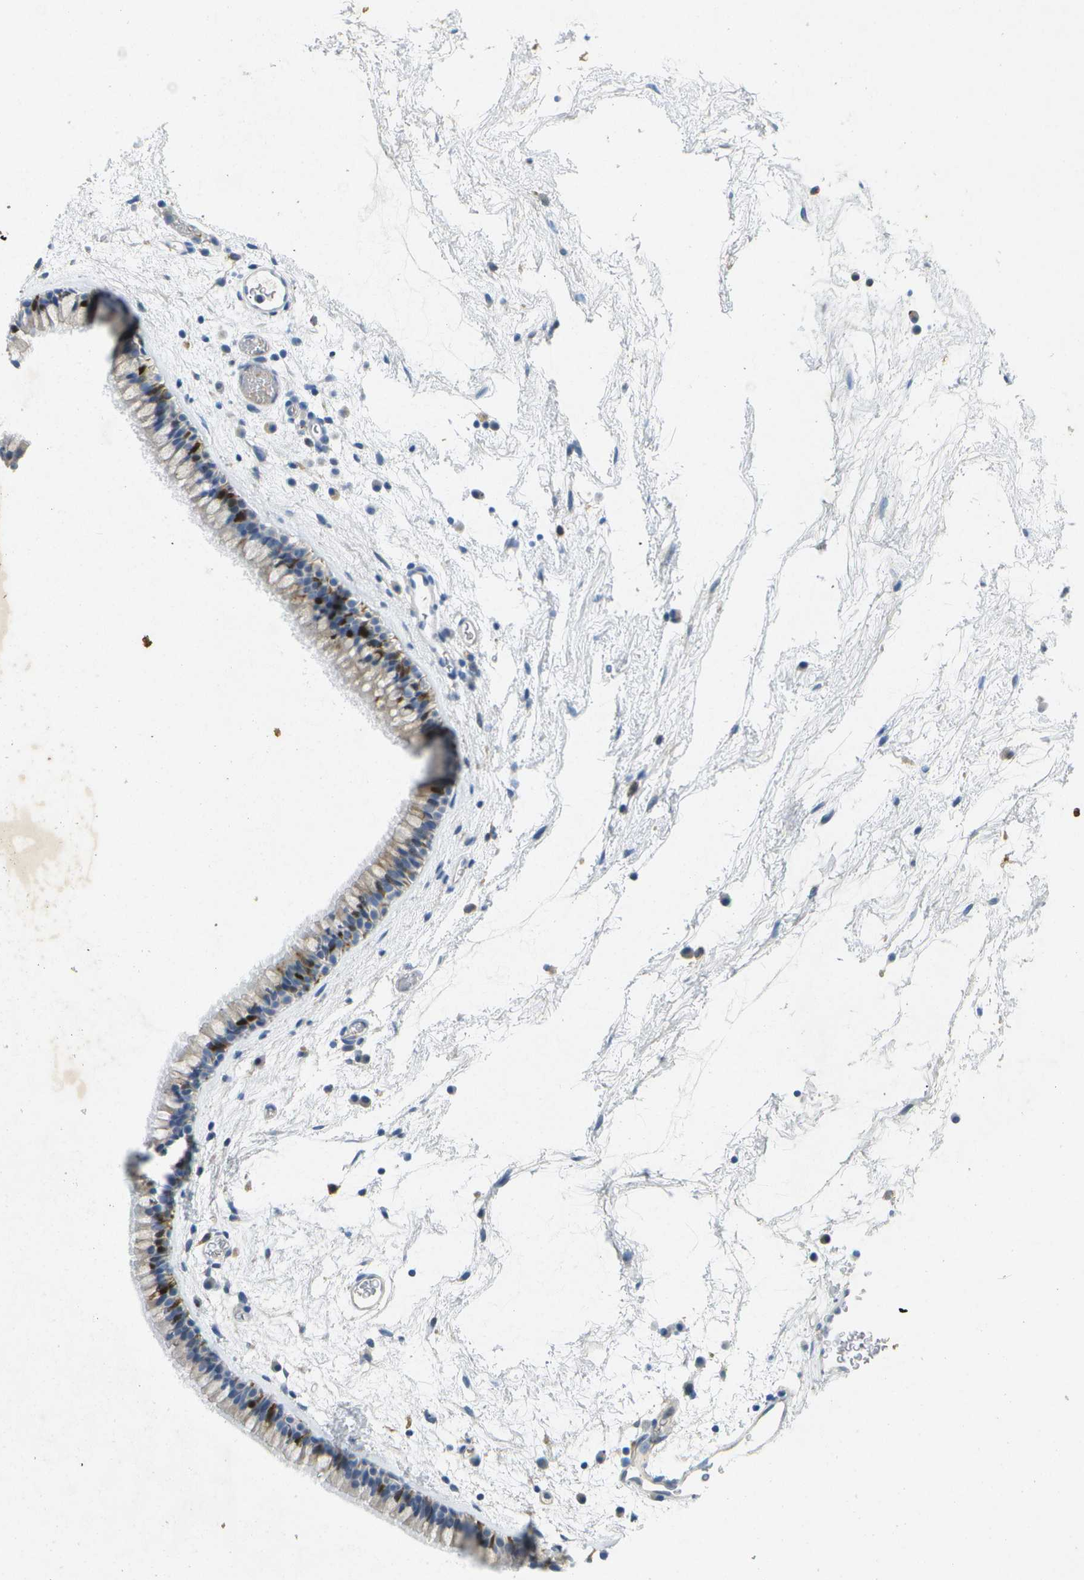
{"staining": {"intensity": "strong", "quantity": "<25%", "location": "cytoplasmic/membranous,nuclear"}, "tissue": "nasopharynx", "cell_type": "Respiratory epithelial cells", "image_type": "normal", "snomed": [{"axis": "morphology", "description": "Normal tissue, NOS"}, {"axis": "morphology", "description": "Inflammation, NOS"}, {"axis": "topography", "description": "Nasopharynx"}], "caption": "Immunohistochemical staining of benign human nasopharynx displays <25% levels of strong cytoplasmic/membranous,nuclear protein staining in about <25% of respiratory epithelial cells. The staining is performed using DAB brown chromogen to label protein expression. The nuclei are counter-stained blue using hematoxylin.", "gene": "LIPG", "patient": {"sex": "male", "age": 48}}